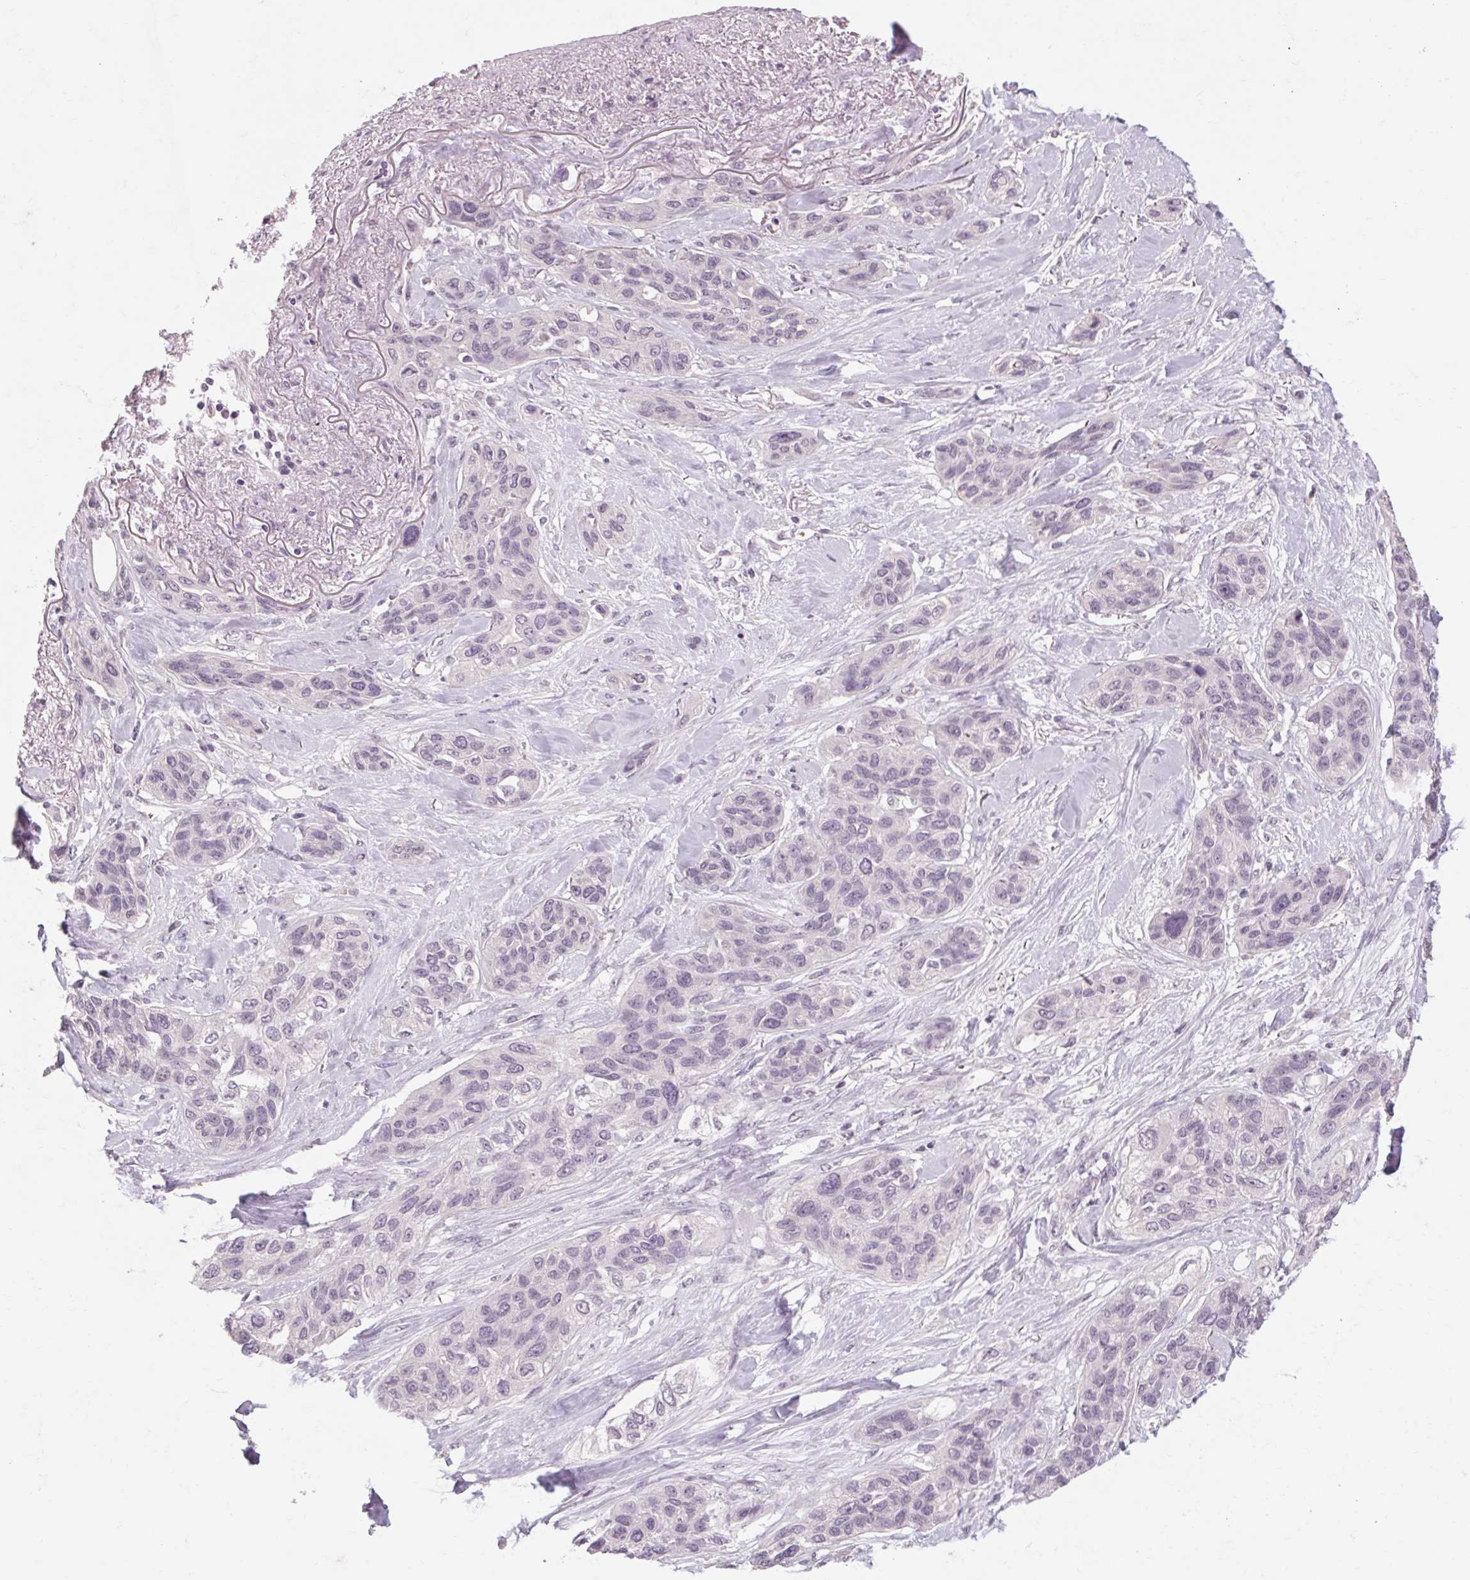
{"staining": {"intensity": "negative", "quantity": "none", "location": "none"}, "tissue": "lung cancer", "cell_type": "Tumor cells", "image_type": "cancer", "snomed": [{"axis": "morphology", "description": "Squamous cell carcinoma, NOS"}, {"axis": "topography", "description": "Lung"}], "caption": "A histopathology image of lung cancer stained for a protein reveals no brown staining in tumor cells. (Stains: DAB immunohistochemistry (IHC) with hematoxylin counter stain, Microscopy: brightfield microscopy at high magnification).", "gene": "POMC", "patient": {"sex": "female", "age": 70}}